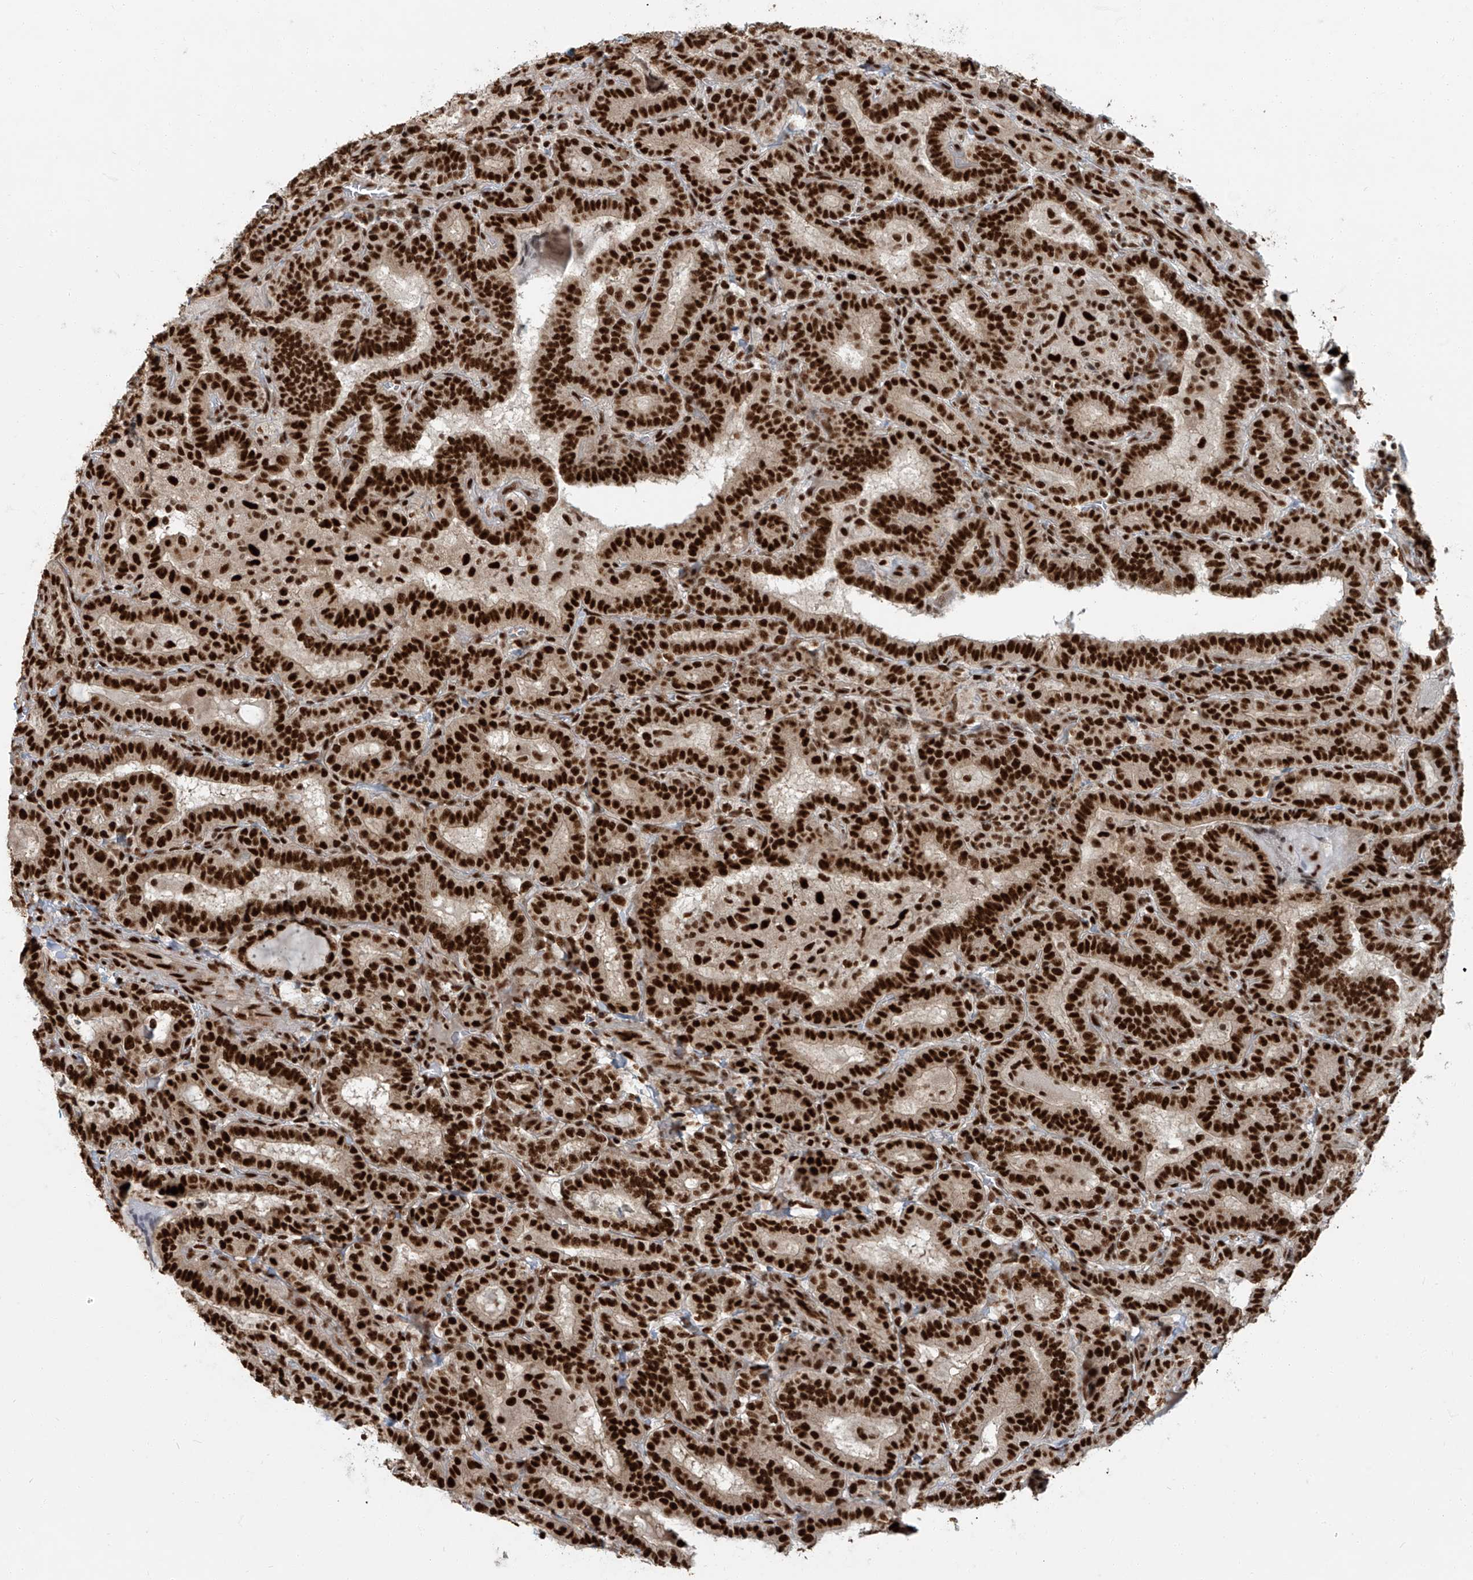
{"staining": {"intensity": "strong", "quantity": ">75%", "location": "nuclear"}, "tissue": "thyroid cancer", "cell_type": "Tumor cells", "image_type": "cancer", "snomed": [{"axis": "morphology", "description": "Papillary adenocarcinoma, NOS"}, {"axis": "topography", "description": "Thyroid gland"}], "caption": "Brown immunohistochemical staining in papillary adenocarcinoma (thyroid) reveals strong nuclear staining in about >75% of tumor cells. Using DAB (brown) and hematoxylin (blue) stains, captured at high magnification using brightfield microscopy.", "gene": "FAM193B", "patient": {"sex": "female", "age": 72}}